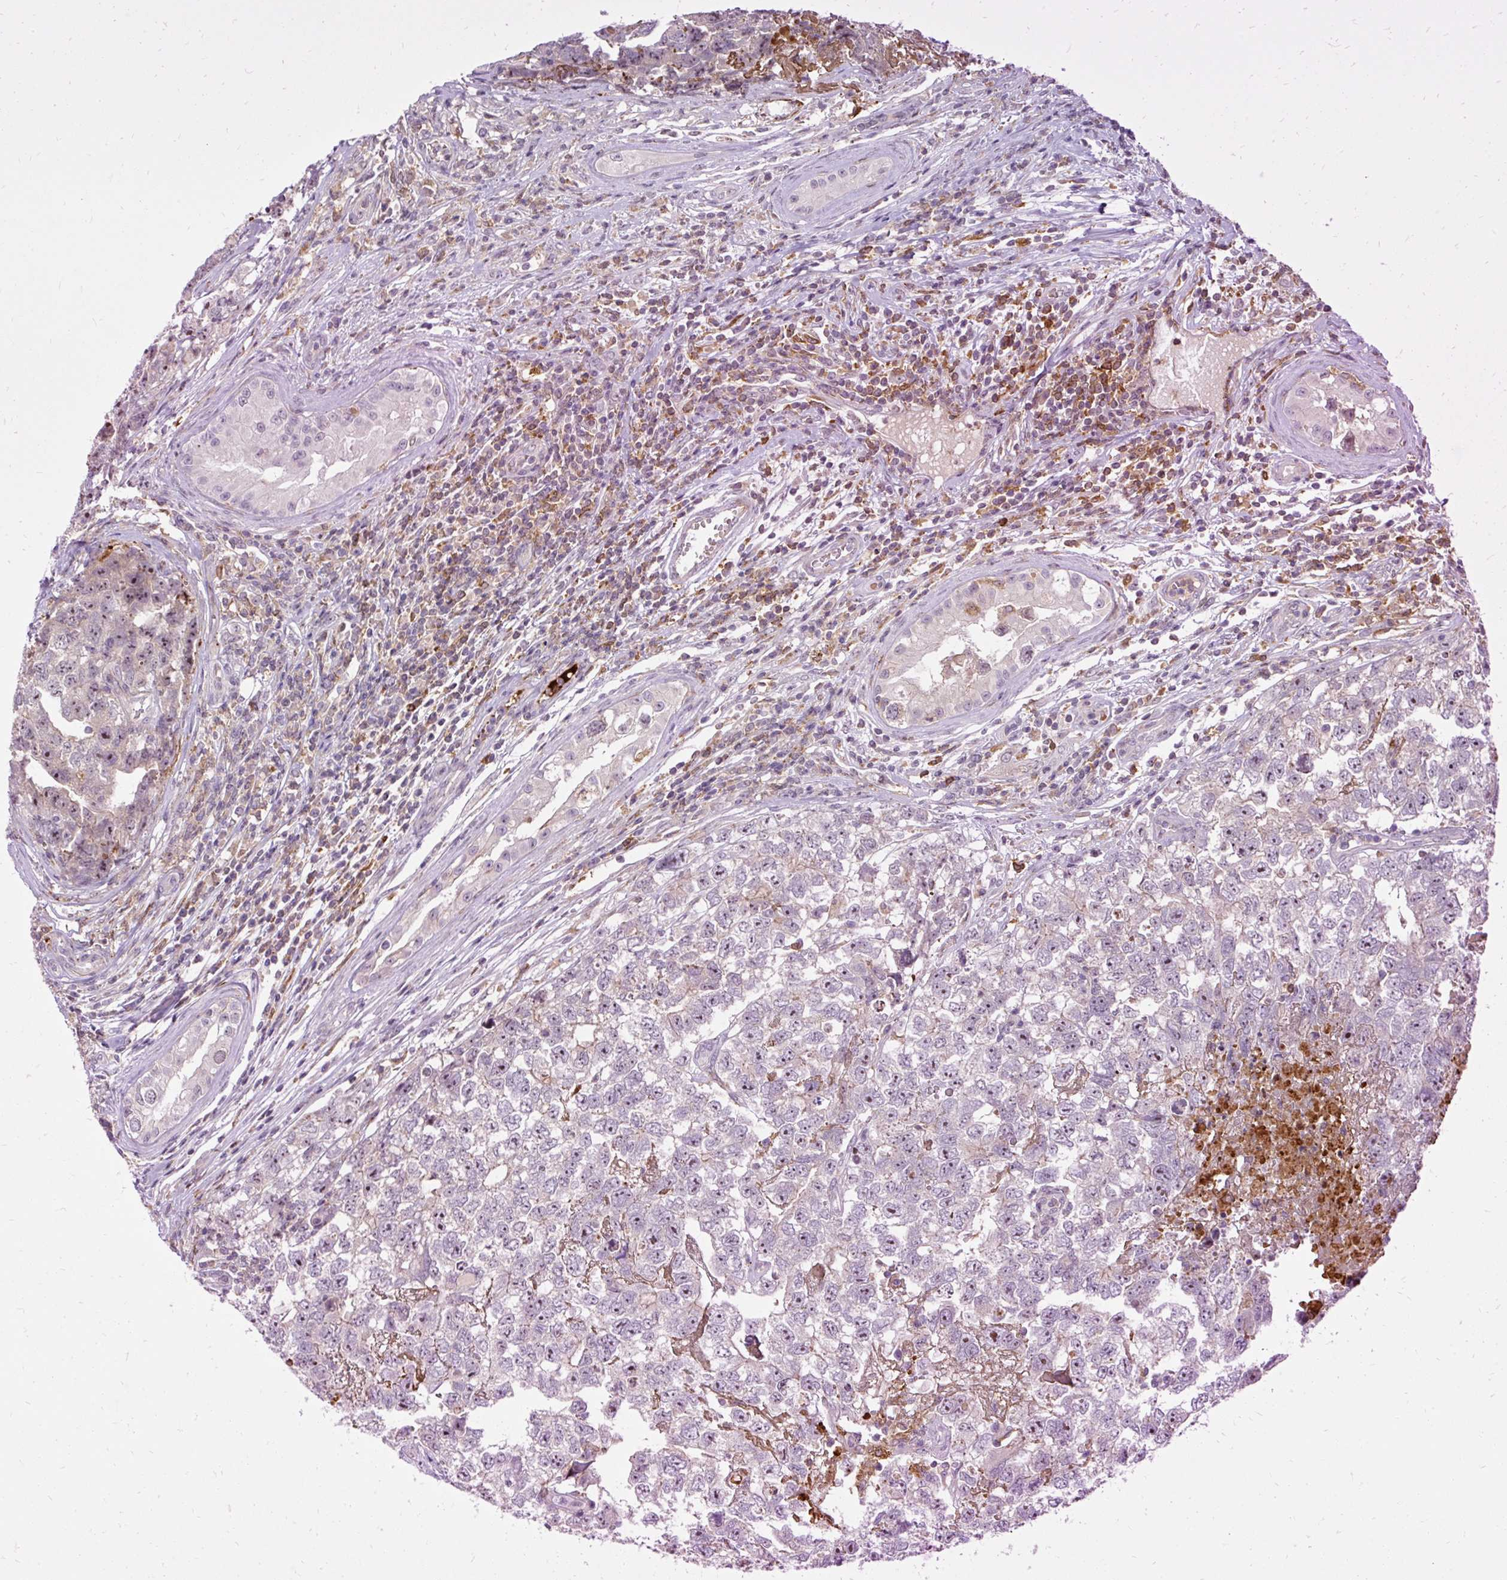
{"staining": {"intensity": "negative", "quantity": "none", "location": "none"}, "tissue": "testis cancer", "cell_type": "Tumor cells", "image_type": "cancer", "snomed": [{"axis": "morphology", "description": "Carcinoma, Embryonal, NOS"}, {"axis": "topography", "description": "Testis"}], "caption": "Human testis cancer stained for a protein using IHC demonstrates no staining in tumor cells.", "gene": "CEBPZ", "patient": {"sex": "male", "age": 22}}